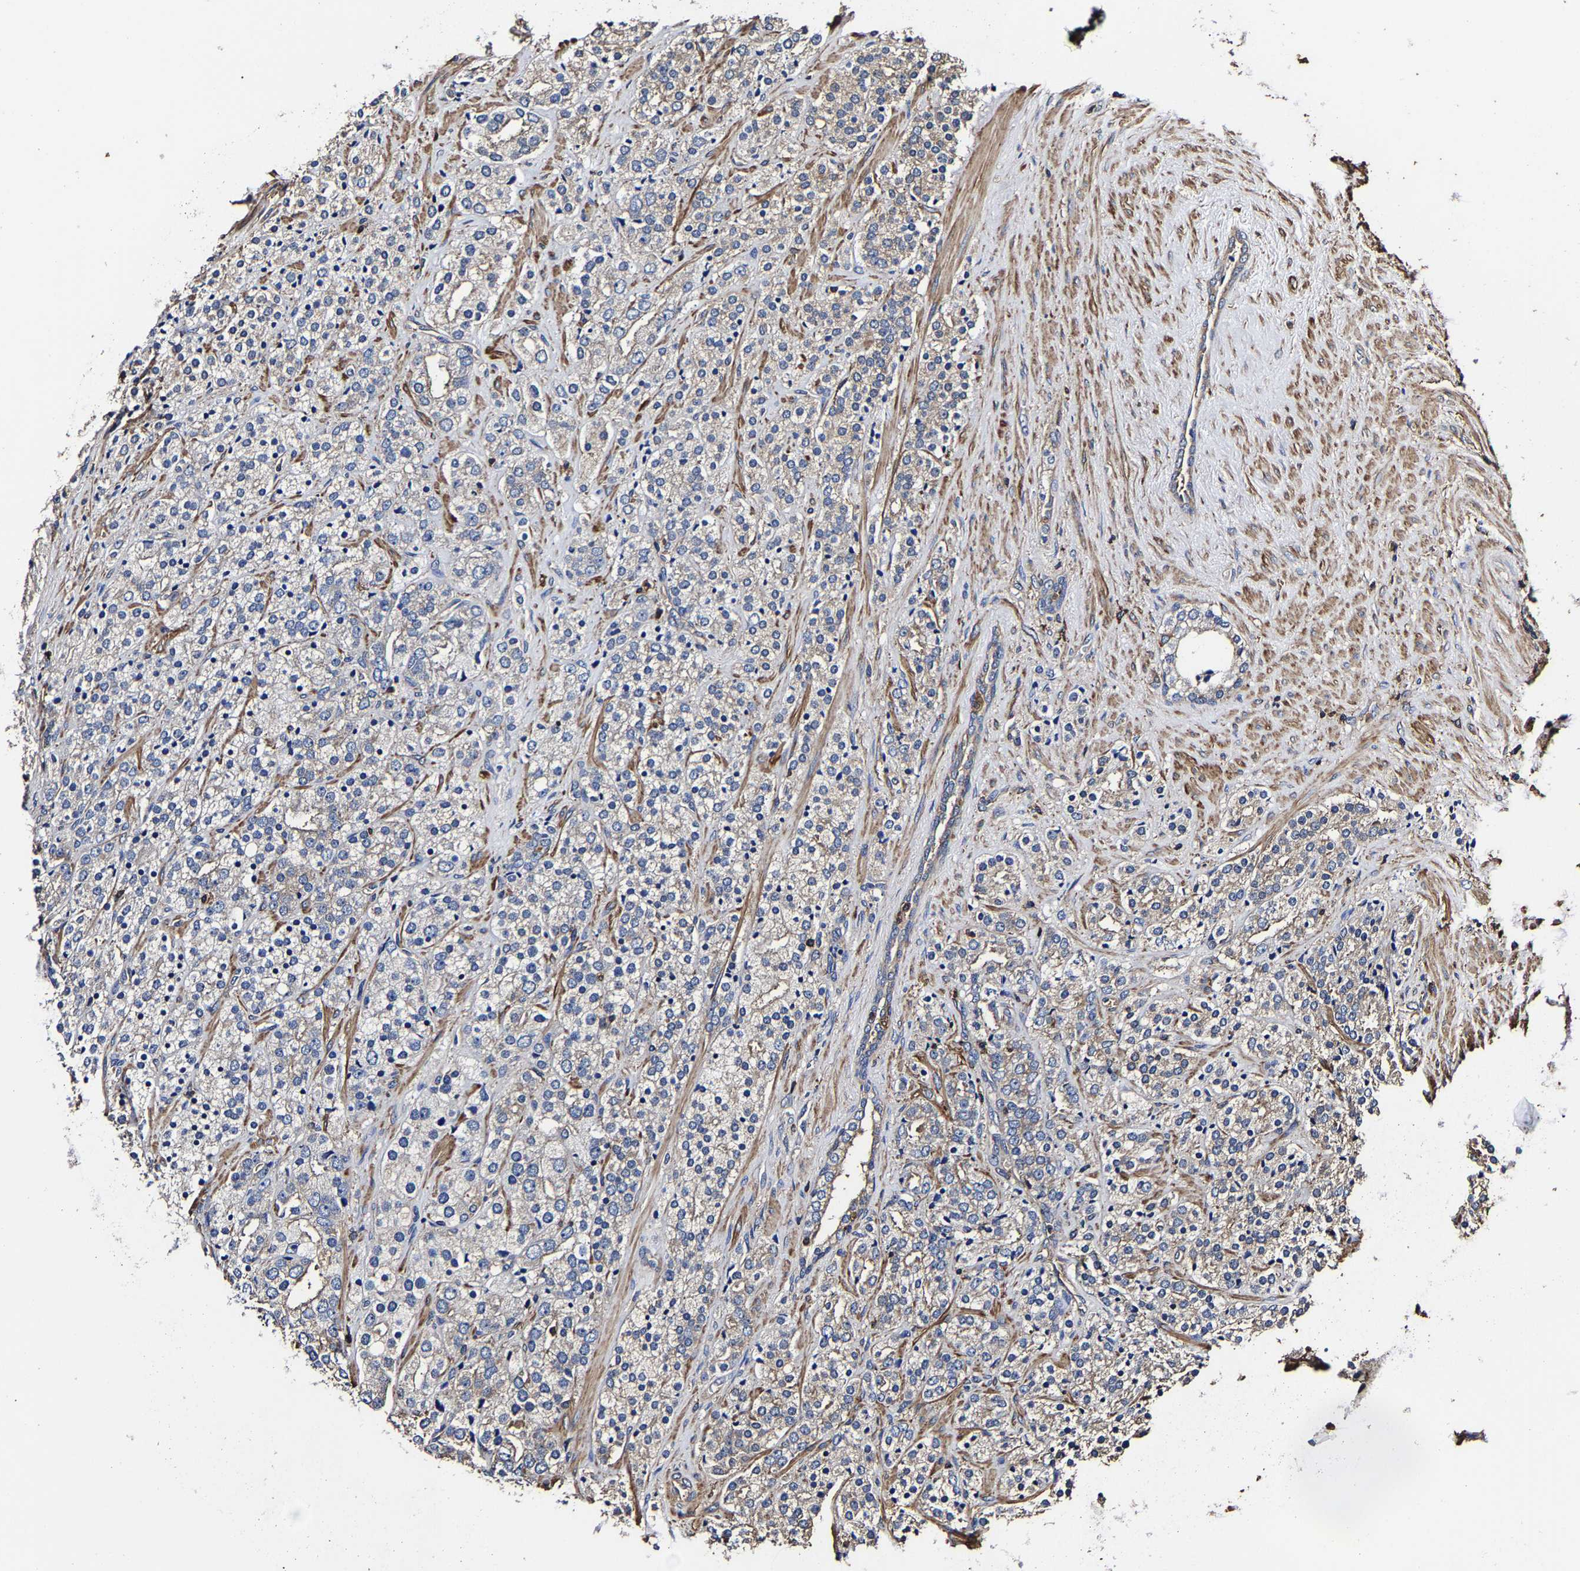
{"staining": {"intensity": "weak", "quantity": "25%-75%", "location": "cytoplasmic/membranous"}, "tissue": "prostate cancer", "cell_type": "Tumor cells", "image_type": "cancer", "snomed": [{"axis": "morphology", "description": "Adenocarcinoma, High grade"}, {"axis": "topography", "description": "Prostate"}], "caption": "The histopathology image displays a brown stain indicating the presence of a protein in the cytoplasmic/membranous of tumor cells in prostate high-grade adenocarcinoma. The staining was performed using DAB, with brown indicating positive protein expression. Nuclei are stained blue with hematoxylin.", "gene": "SSH3", "patient": {"sex": "male", "age": 71}}